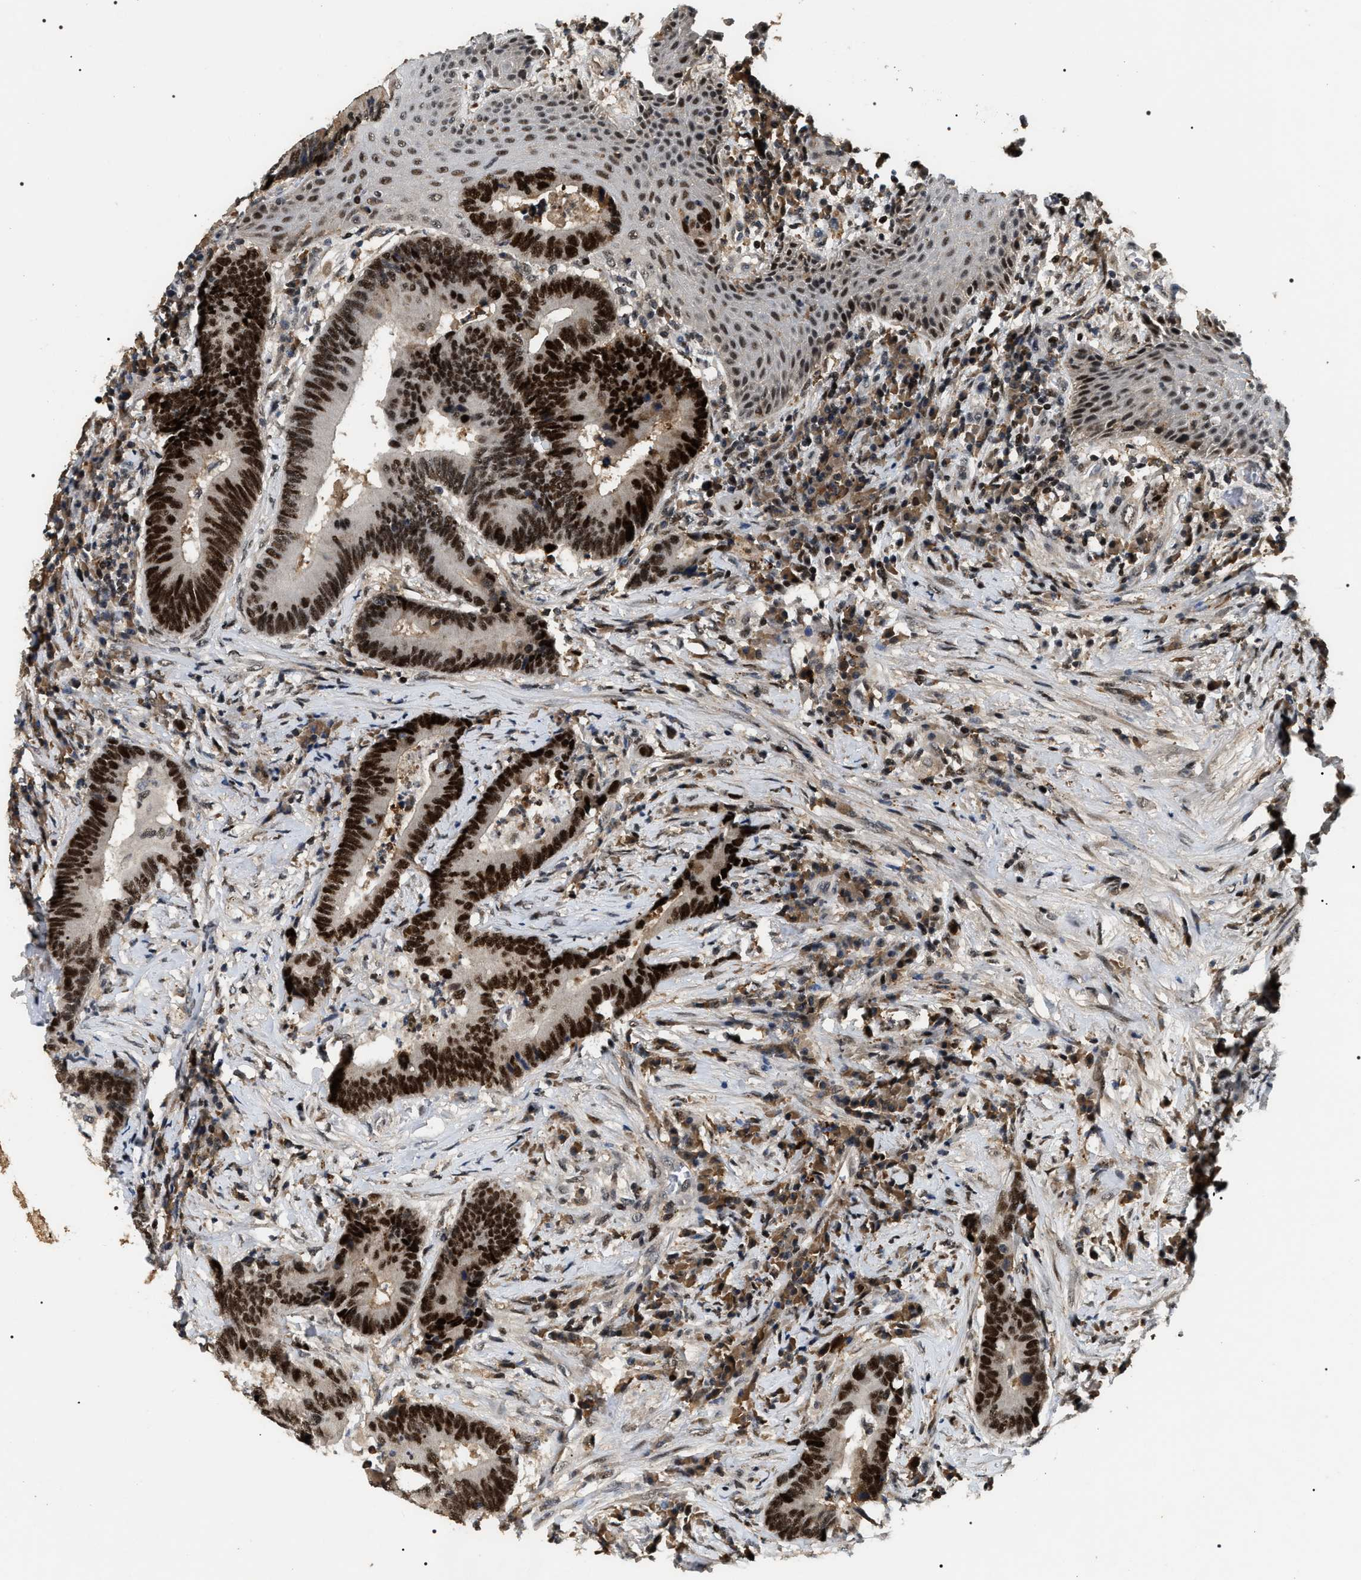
{"staining": {"intensity": "strong", "quantity": ">75%", "location": "nuclear"}, "tissue": "colorectal cancer", "cell_type": "Tumor cells", "image_type": "cancer", "snomed": [{"axis": "morphology", "description": "Adenocarcinoma, NOS"}, {"axis": "topography", "description": "Rectum"}, {"axis": "topography", "description": "Anal"}], "caption": "A brown stain shows strong nuclear expression of a protein in colorectal cancer tumor cells.", "gene": "C7orf25", "patient": {"sex": "female", "age": 89}}